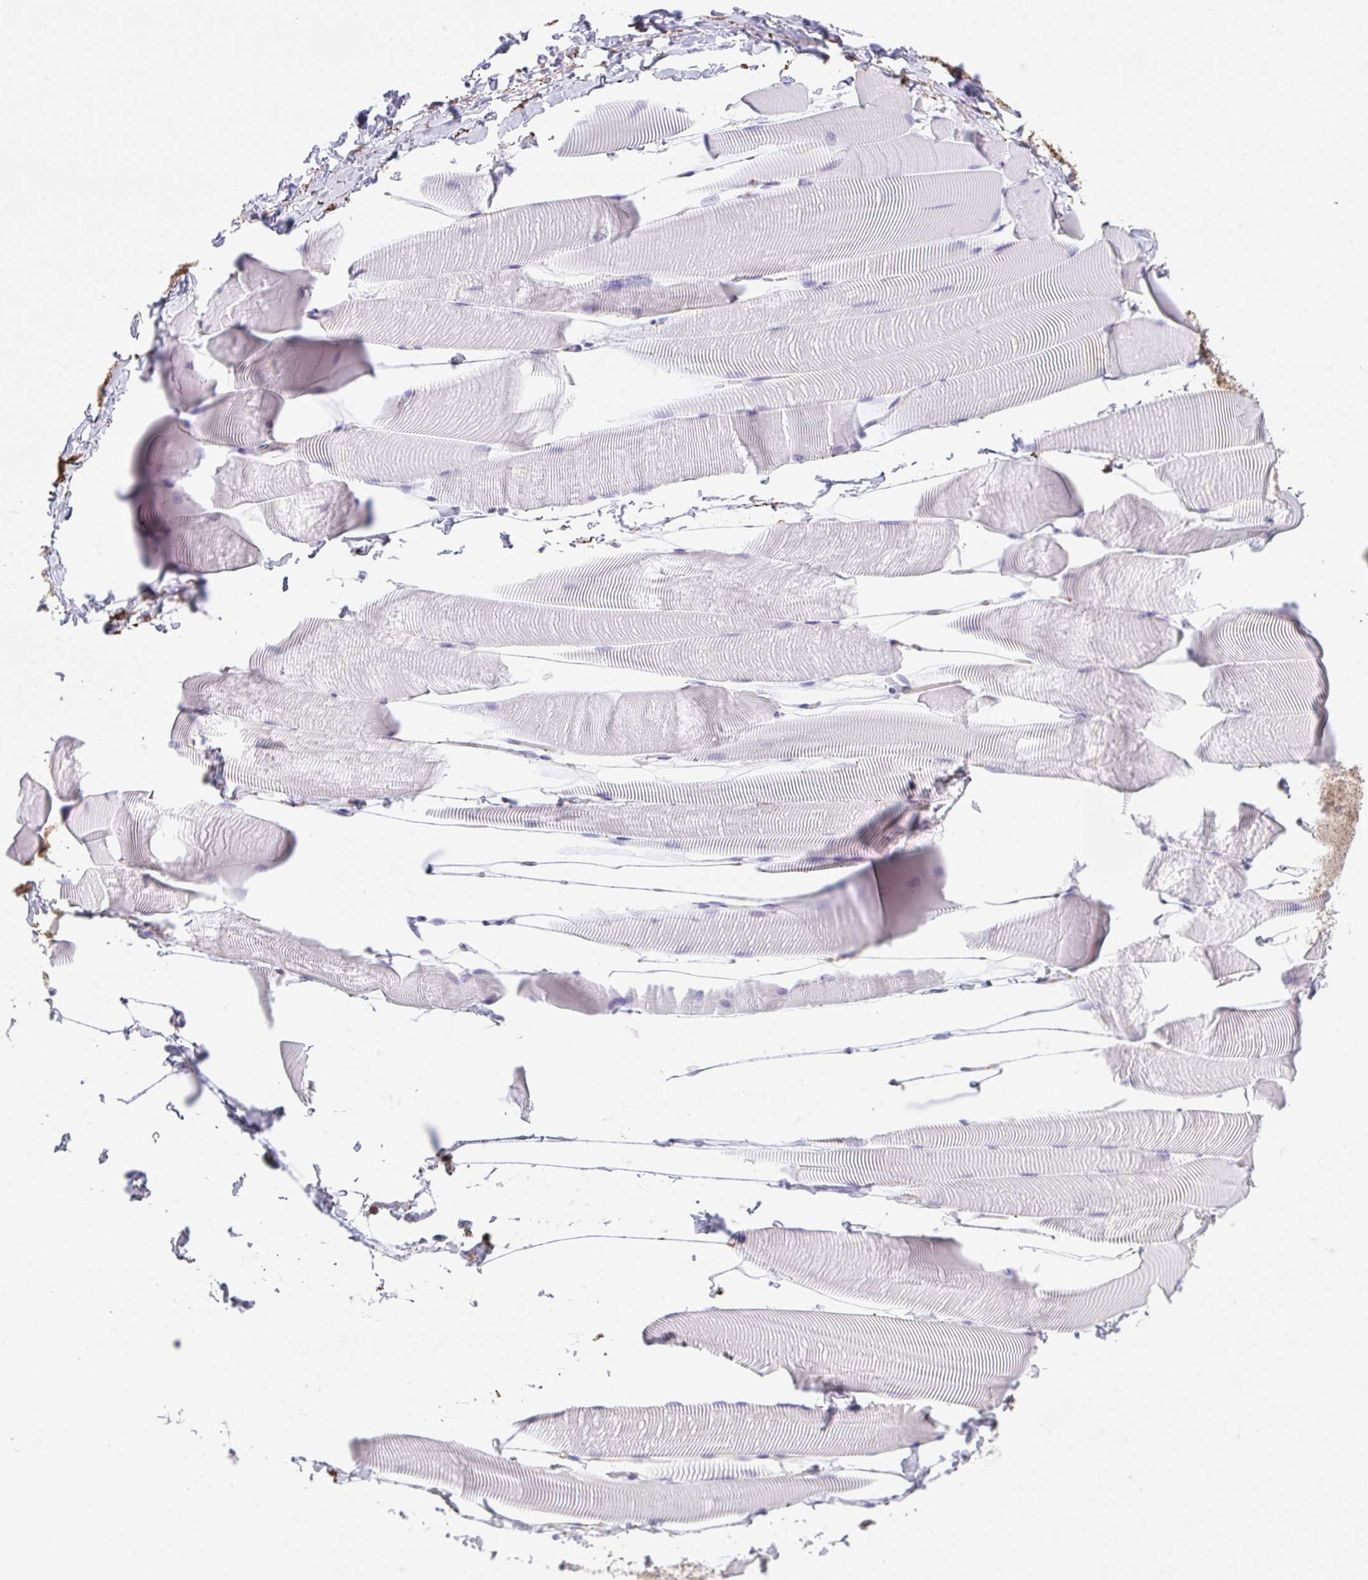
{"staining": {"intensity": "negative", "quantity": "none", "location": "none"}, "tissue": "skeletal muscle", "cell_type": "Myocytes", "image_type": "normal", "snomed": [{"axis": "morphology", "description": "Normal tissue, NOS"}, {"axis": "topography", "description": "Skeletal muscle"}], "caption": "The histopathology image displays no significant staining in myocytes of skeletal muscle.", "gene": "DBN1", "patient": {"sex": "male", "age": 25}}